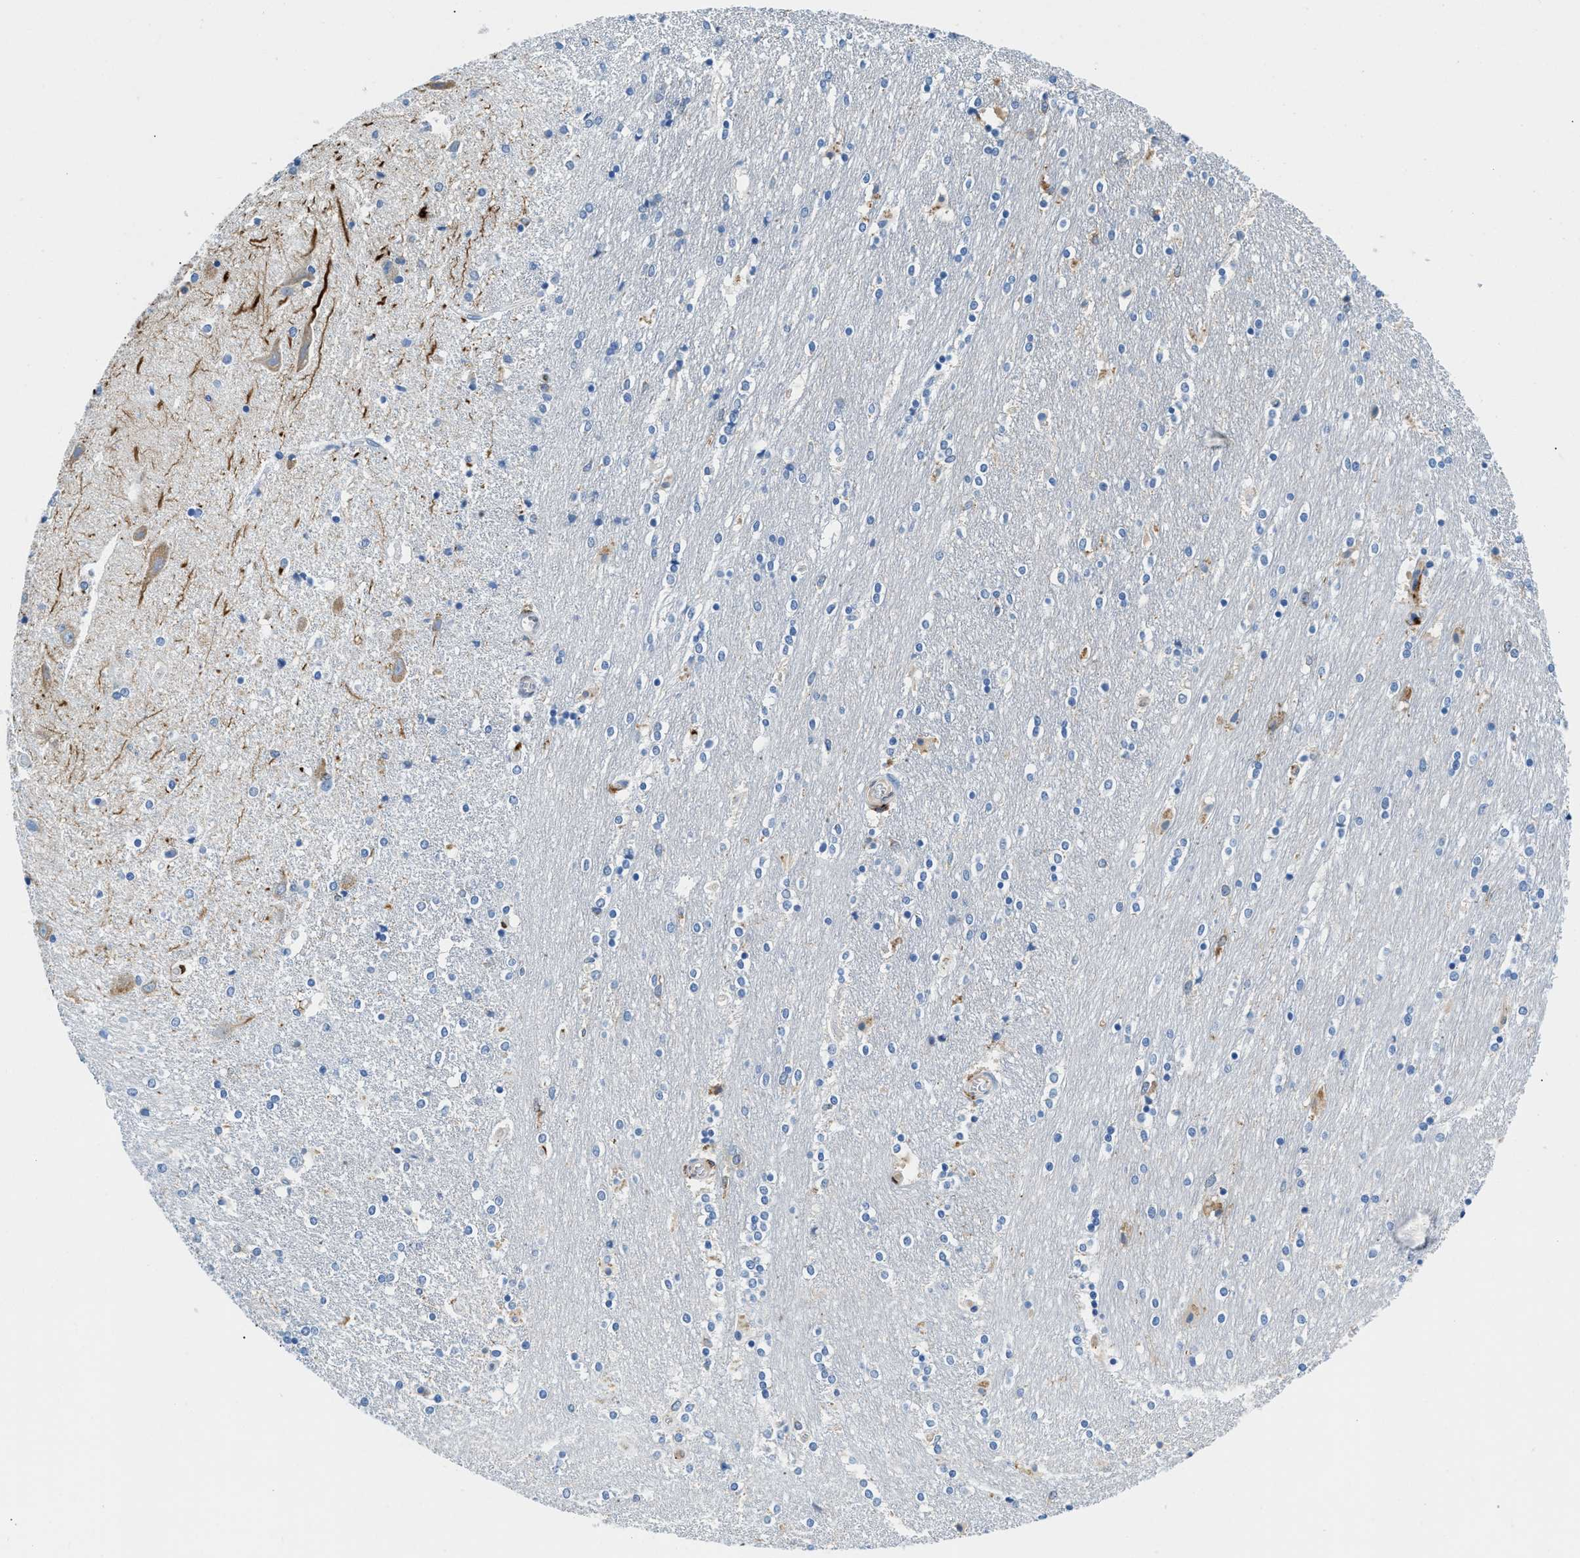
{"staining": {"intensity": "negative", "quantity": "none", "location": "none"}, "tissue": "caudate", "cell_type": "Glial cells", "image_type": "normal", "snomed": [{"axis": "morphology", "description": "Normal tissue, NOS"}, {"axis": "topography", "description": "Lateral ventricle wall"}], "caption": "Immunohistochemistry histopathology image of benign caudate: human caudate stained with DAB (3,3'-diaminobenzidine) reveals no significant protein staining in glial cells. (Immunohistochemistry, brightfield microscopy, high magnification).", "gene": "CD226", "patient": {"sex": "female", "age": 54}}